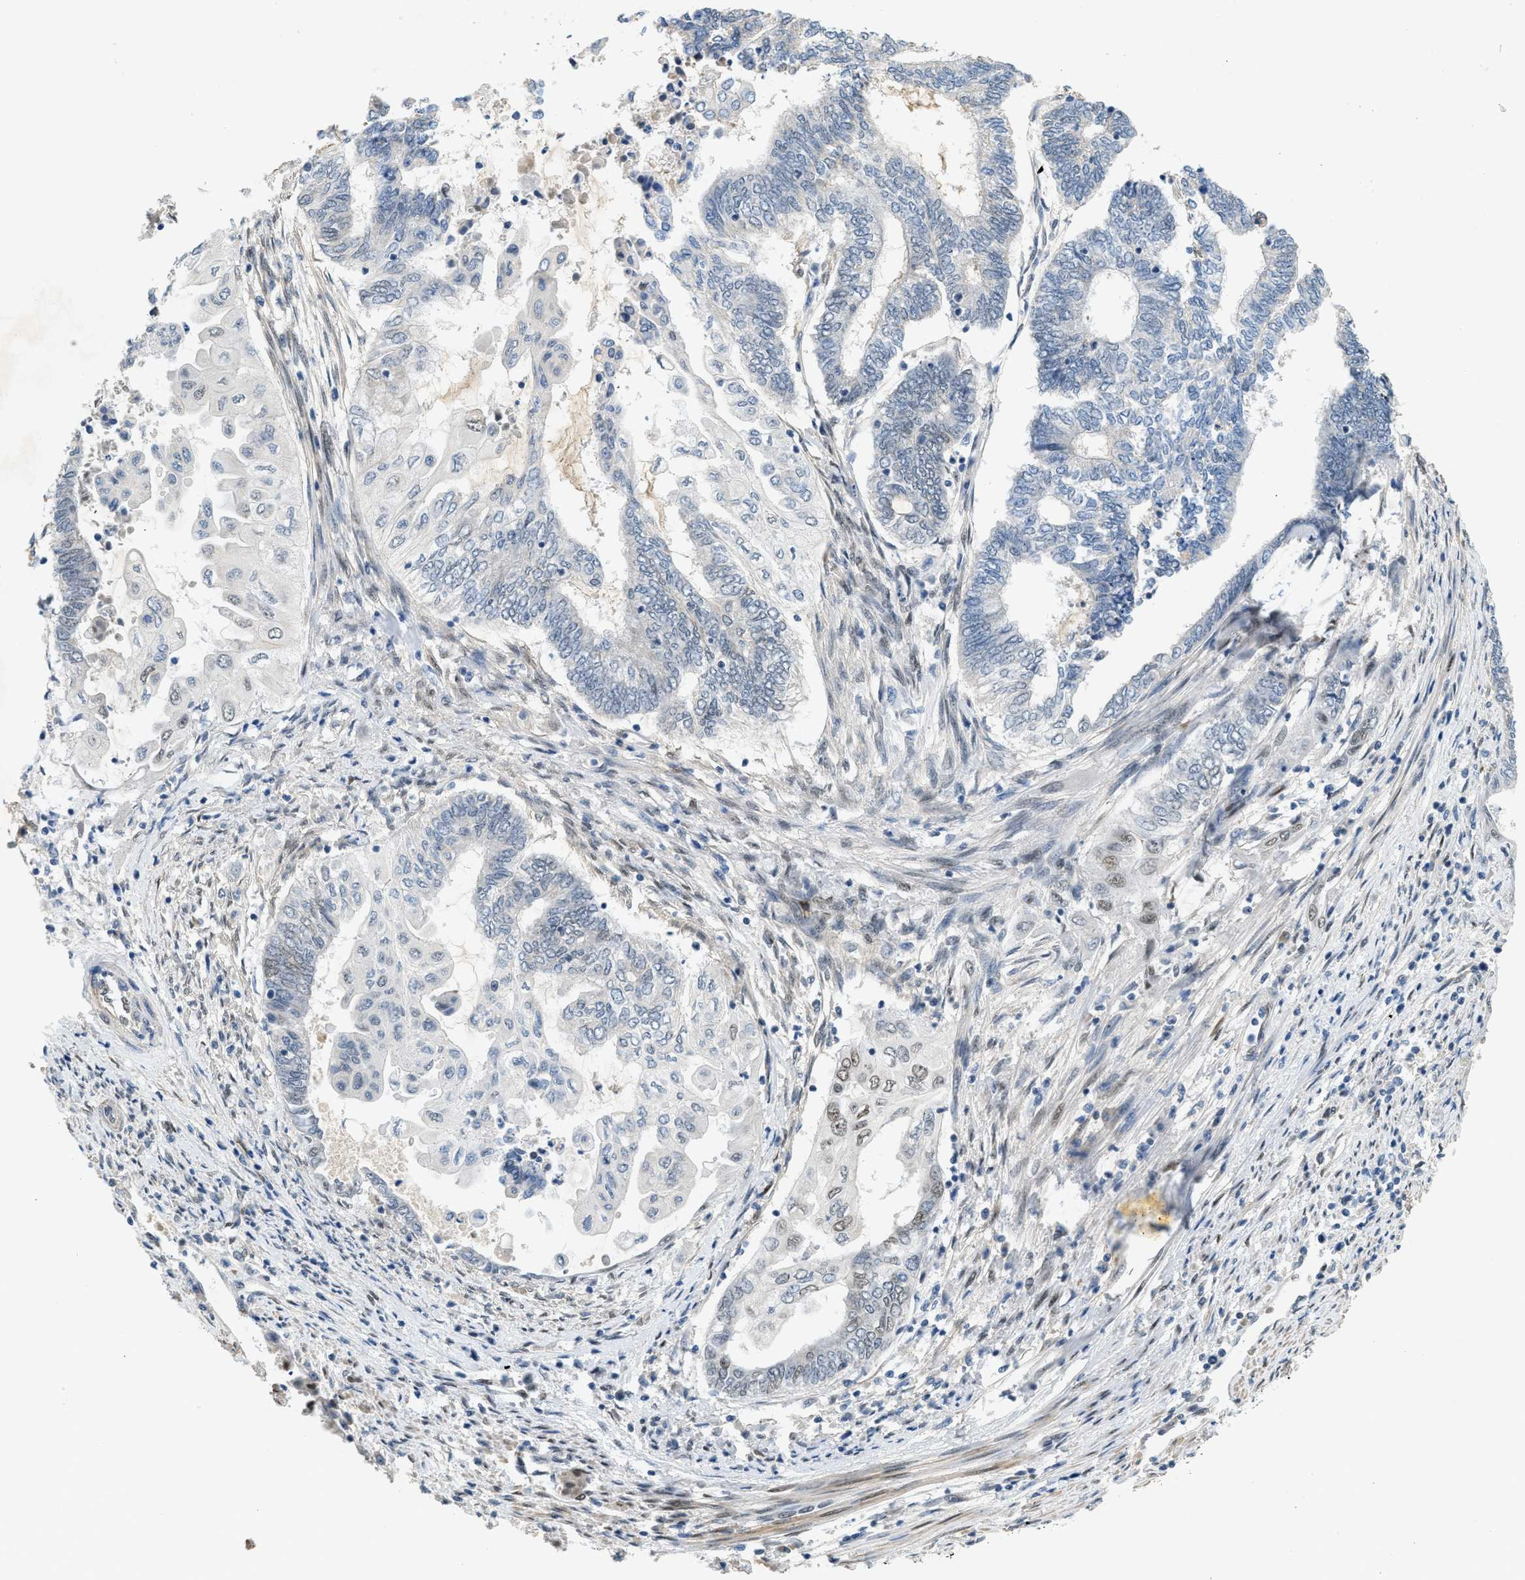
{"staining": {"intensity": "negative", "quantity": "none", "location": "none"}, "tissue": "endometrial cancer", "cell_type": "Tumor cells", "image_type": "cancer", "snomed": [{"axis": "morphology", "description": "Adenocarcinoma, NOS"}, {"axis": "topography", "description": "Uterus"}, {"axis": "topography", "description": "Endometrium"}], "caption": "Adenocarcinoma (endometrial) stained for a protein using immunohistochemistry demonstrates no staining tumor cells.", "gene": "ZBTB20", "patient": {"sex": "female", "age": 70}}